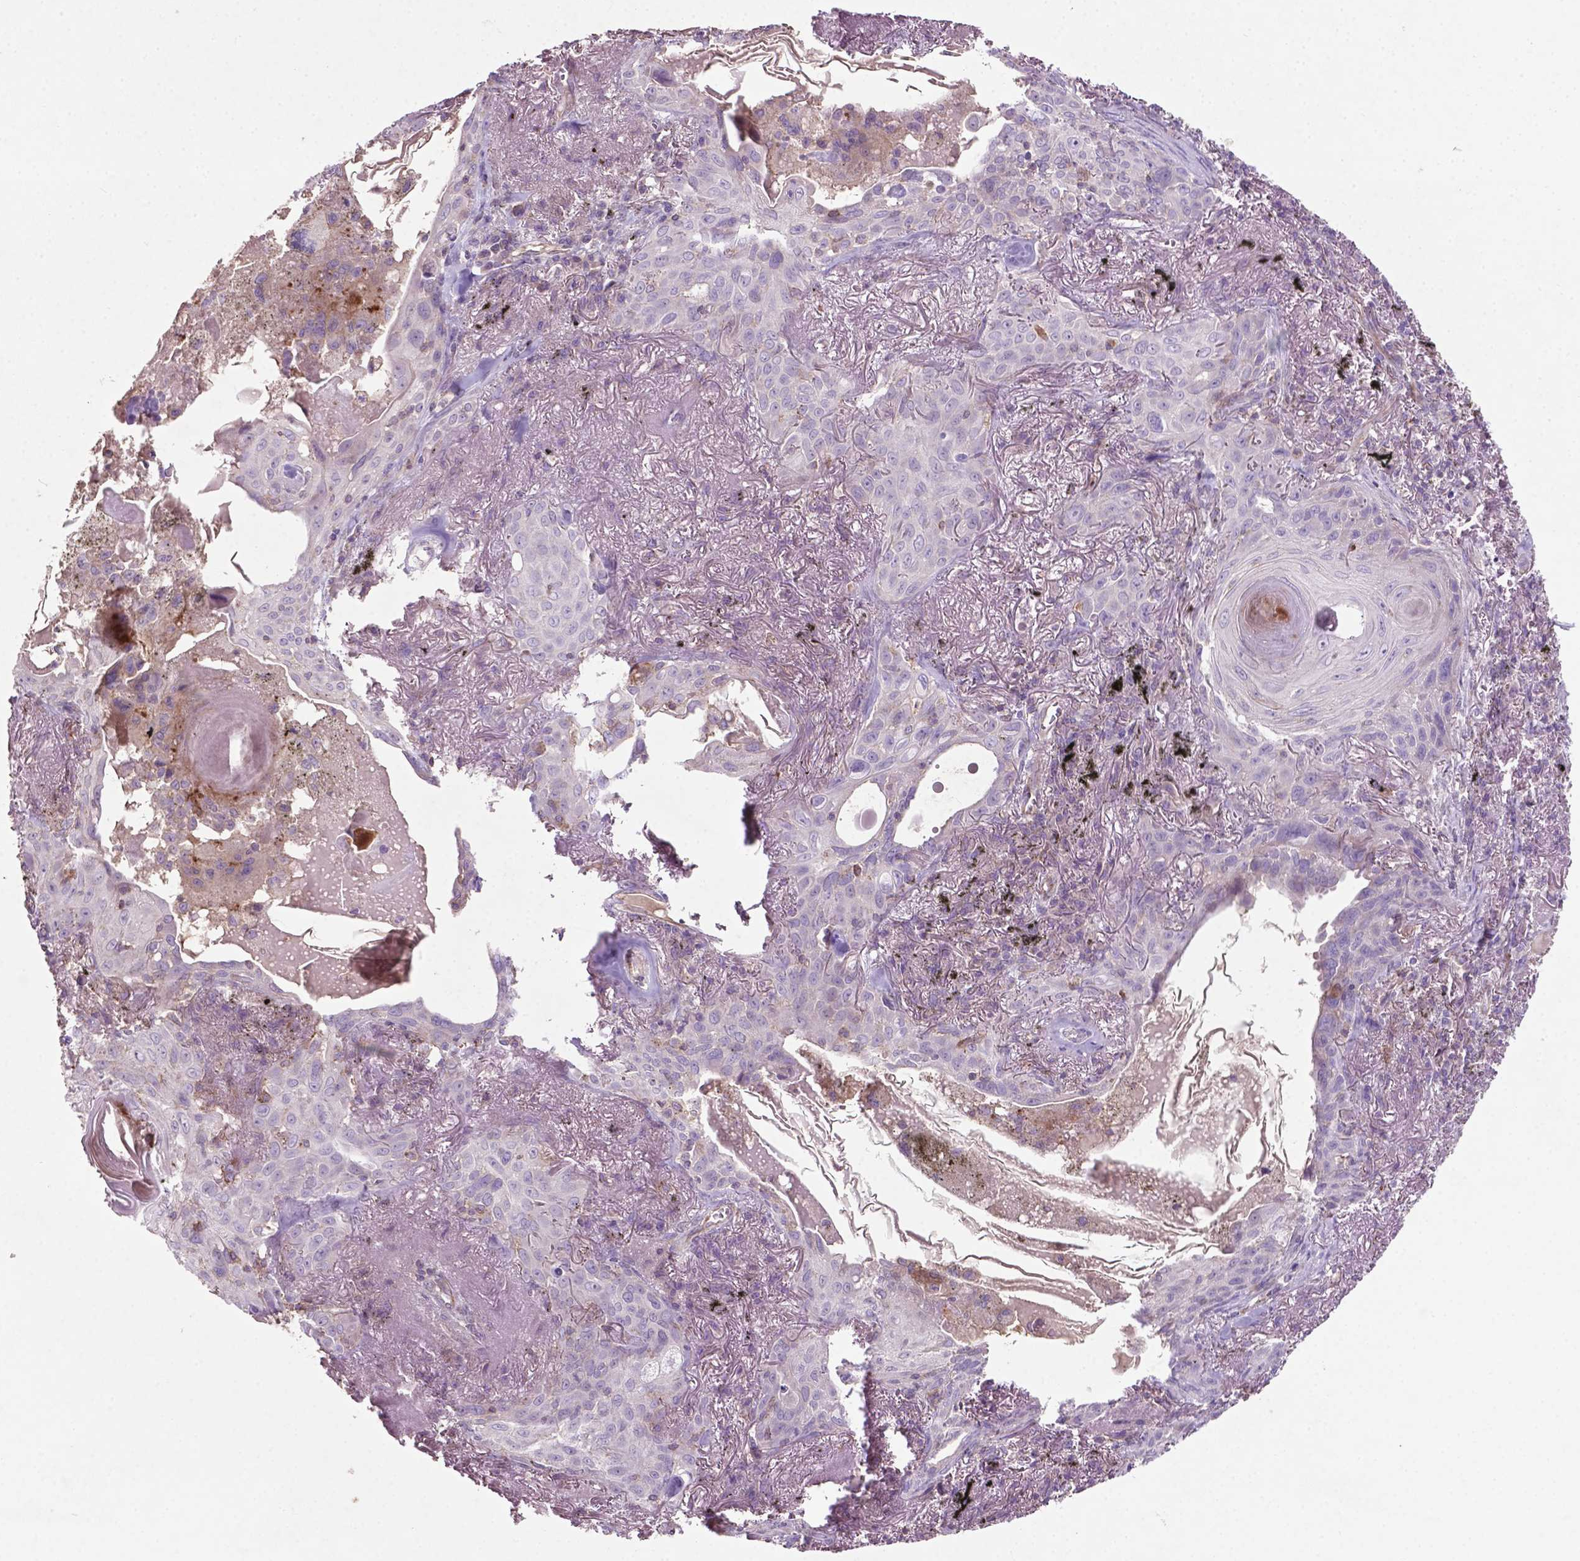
{"staining": {"intensity": "negative", "quantity": "none", "location": "none"}, "tissue": "lung cancer", "cell_type": "Tumor cells", "image_type": "cancer", "snomed": [{"axis": "morphology", "description": "Squamous cell carcinoma, NOS"}, {"axis": "topography", "description": "Lung"}], "caption": "The image exhibits no significant staining in tumor cells of lung cancer (squamous cell carcinoma).", "gene": "BMP4", "patient": {"sex": "male", "age": 79}}